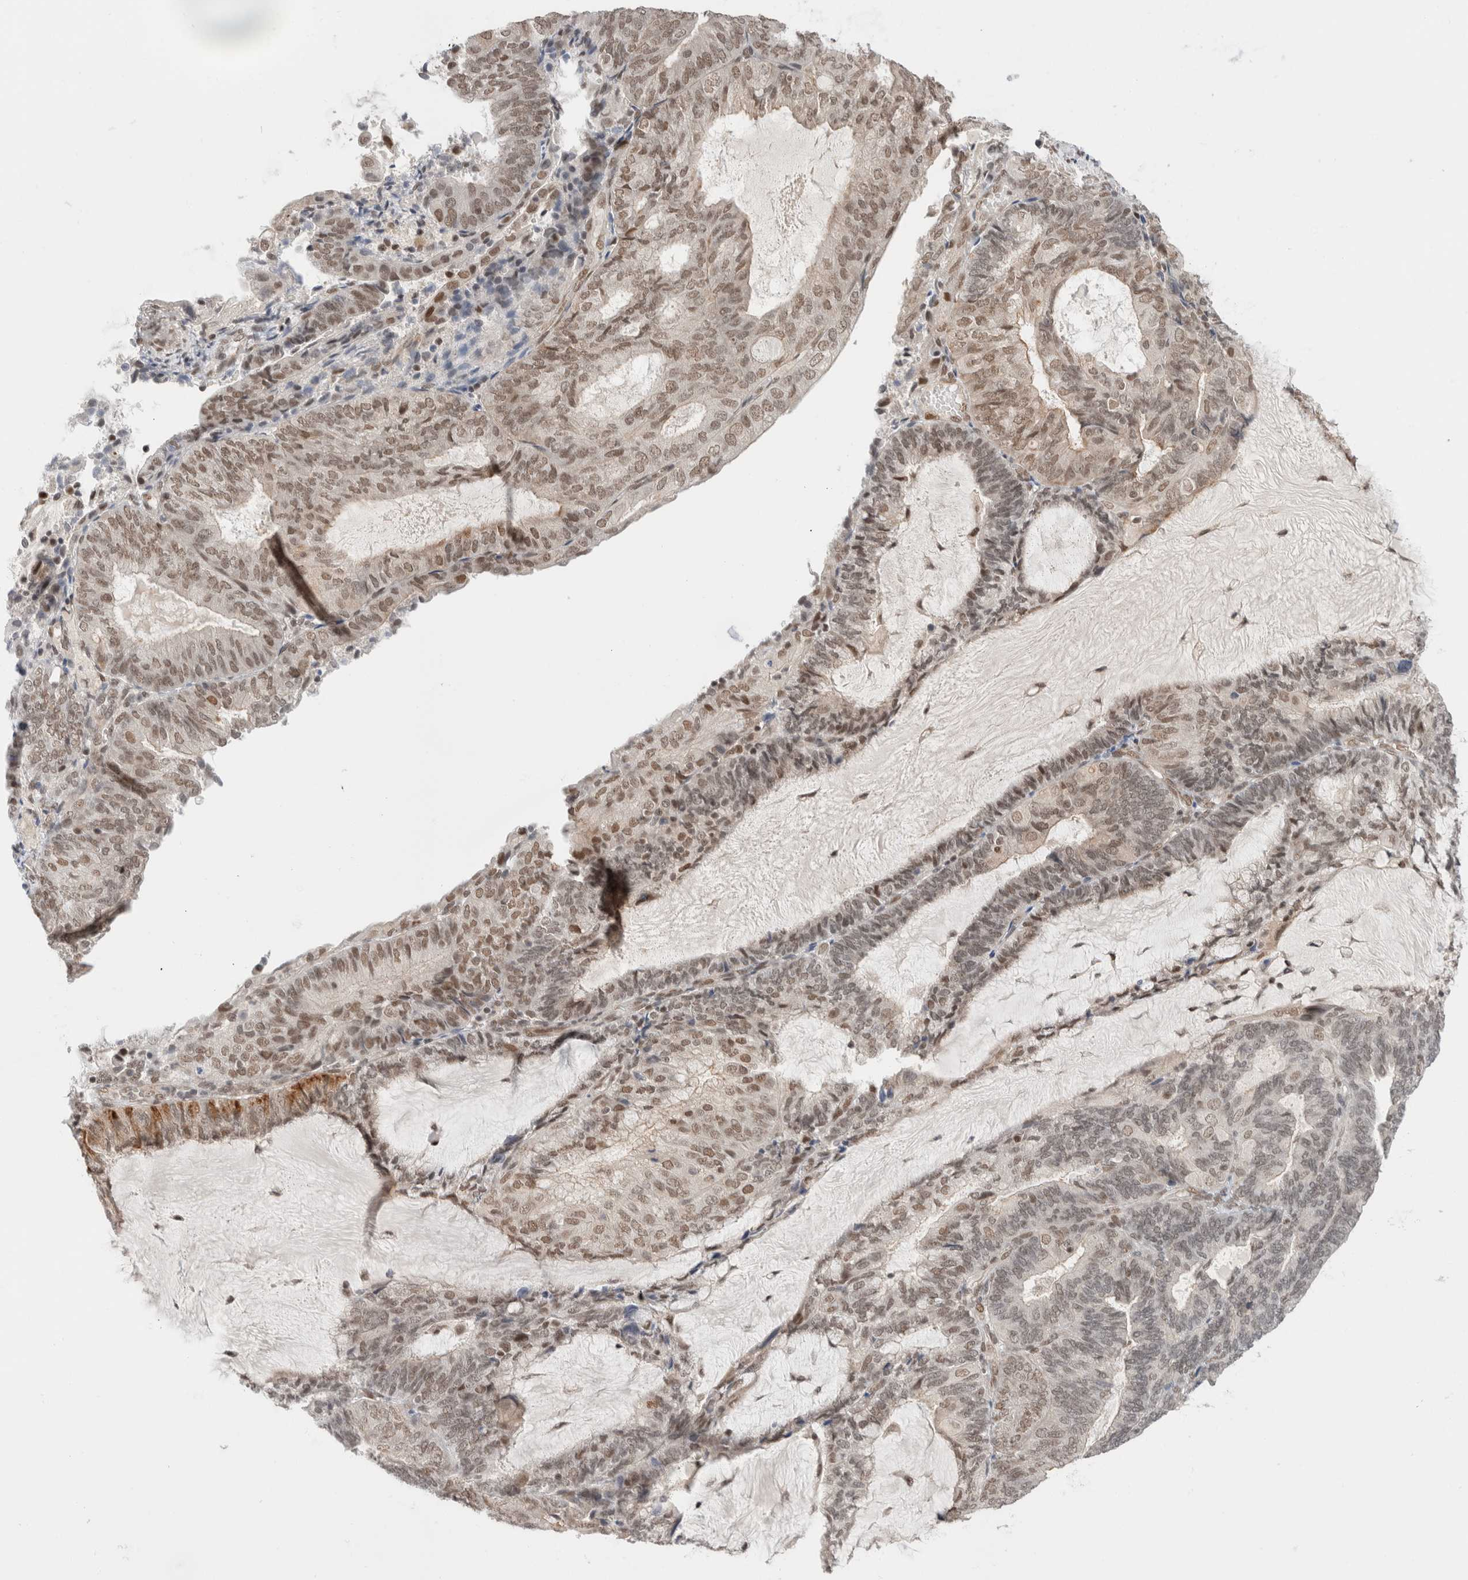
{"staining": {"intensity": "moderate", "quantity": ">75%", "location": "nuclear"}, "tissue": "endometrial cancer", "cell_type": "Tumor cells", "image_type": "cancer", "snomed": [{"axis": "morphology", "description": "Adenocarcinoma, NOS"}, {"axis": "topography", "description": "Endometrium"}], "caption": "Brown immunohistochemical staining in adenocarcinoma (endometrial) demonstrates moderate nuclear staining in about >75% of tumor cells. Ihc stains the protein in brown and the nuclei are stained blue.", "gene": "GATAD2A", "patient": {"sex": "female", "age": 81}}